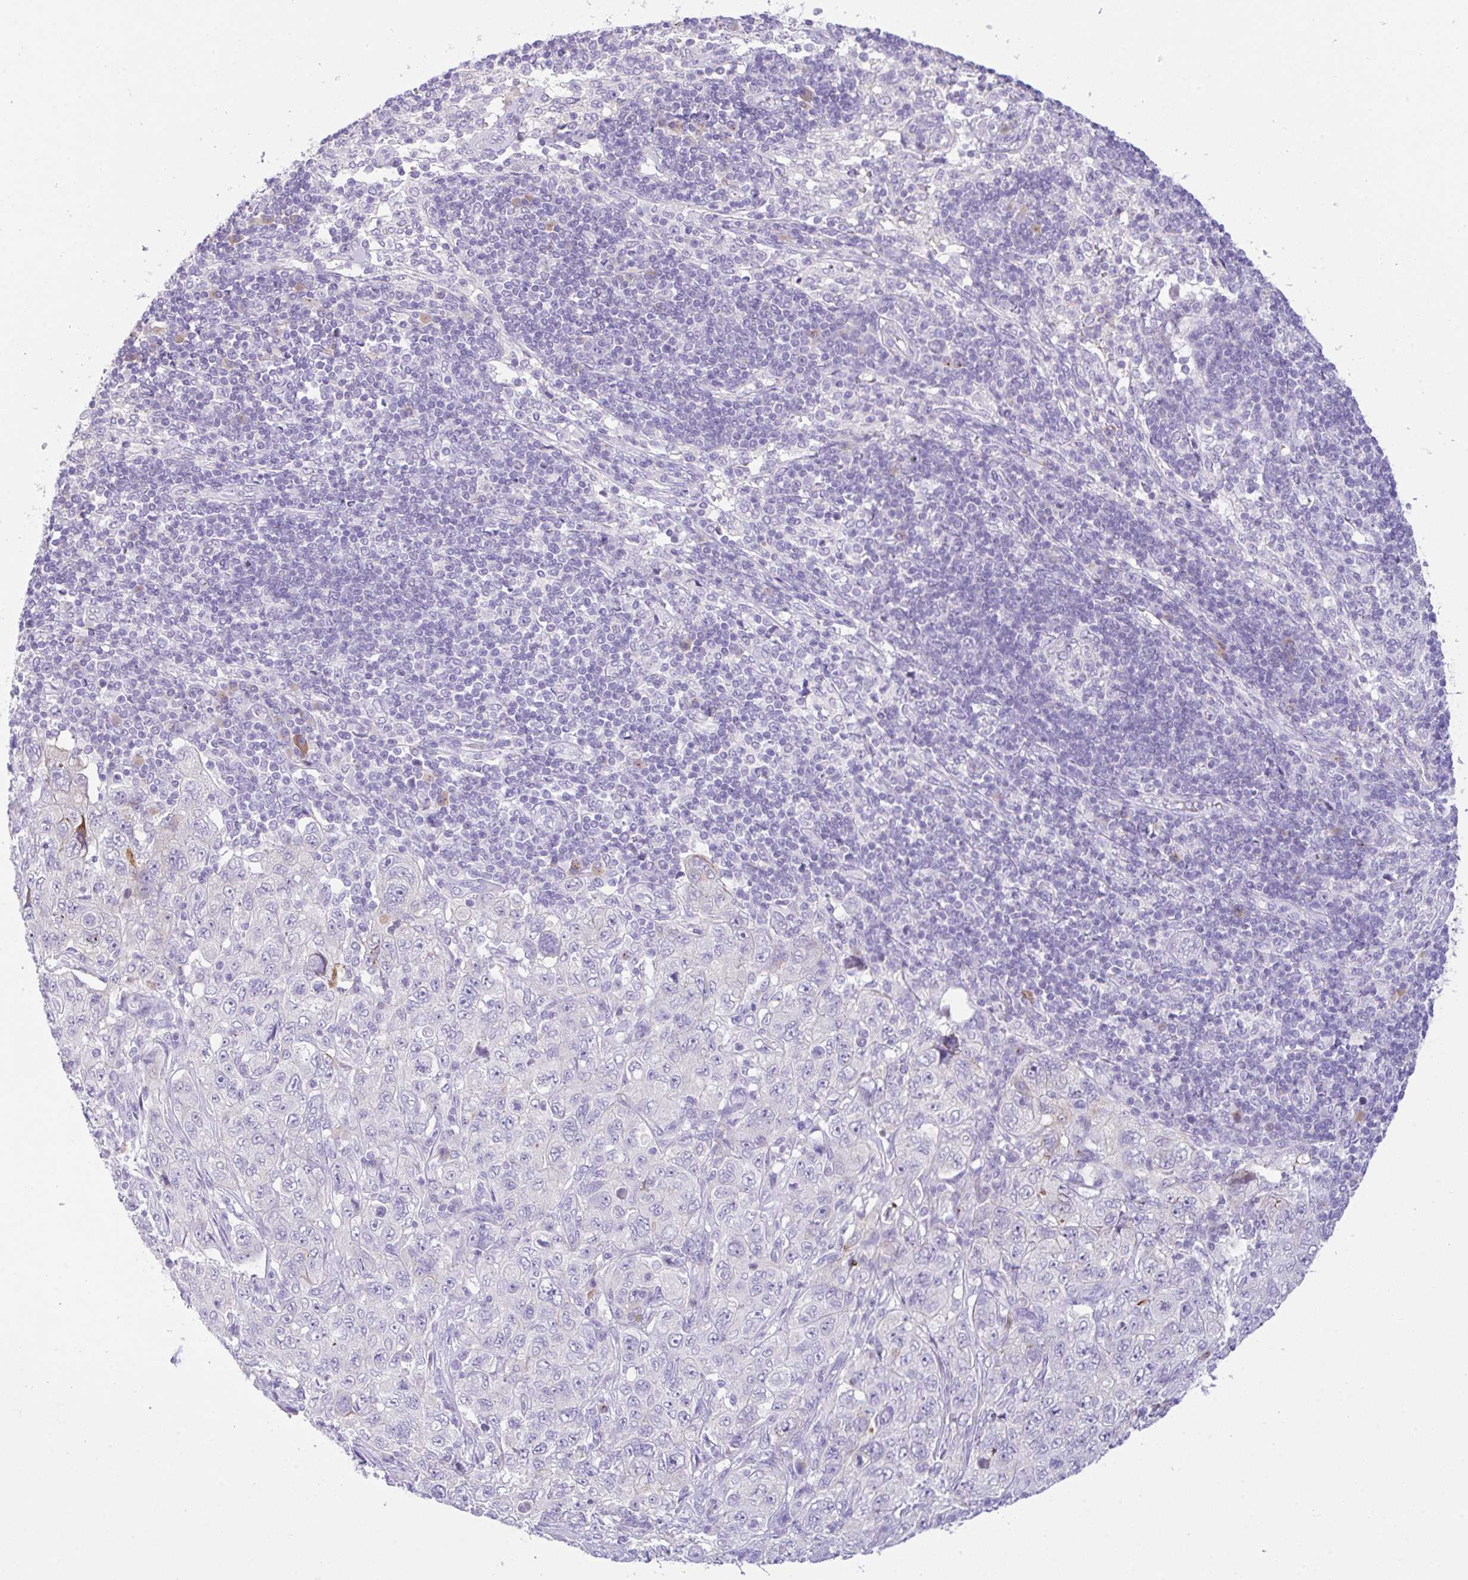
{"staining": {"intensity": "negative", "quantity": "none", "location": "none"}, "tissue": "pancreatic cancer", "cell_type": "Tumor cells", "image_type": "cancer", "snomed": [{"axis": "morphology", "description": "Adenocarcinoma, NOS"}, {"axis": "topography", "description": "Pancreas"}], "caption": "Immunohistochemical staining of pancreatic cancer displays no significant positivity in tumor cells.", "gene": "FBXL20", "patient": {"sex": "male", "age": 68}}